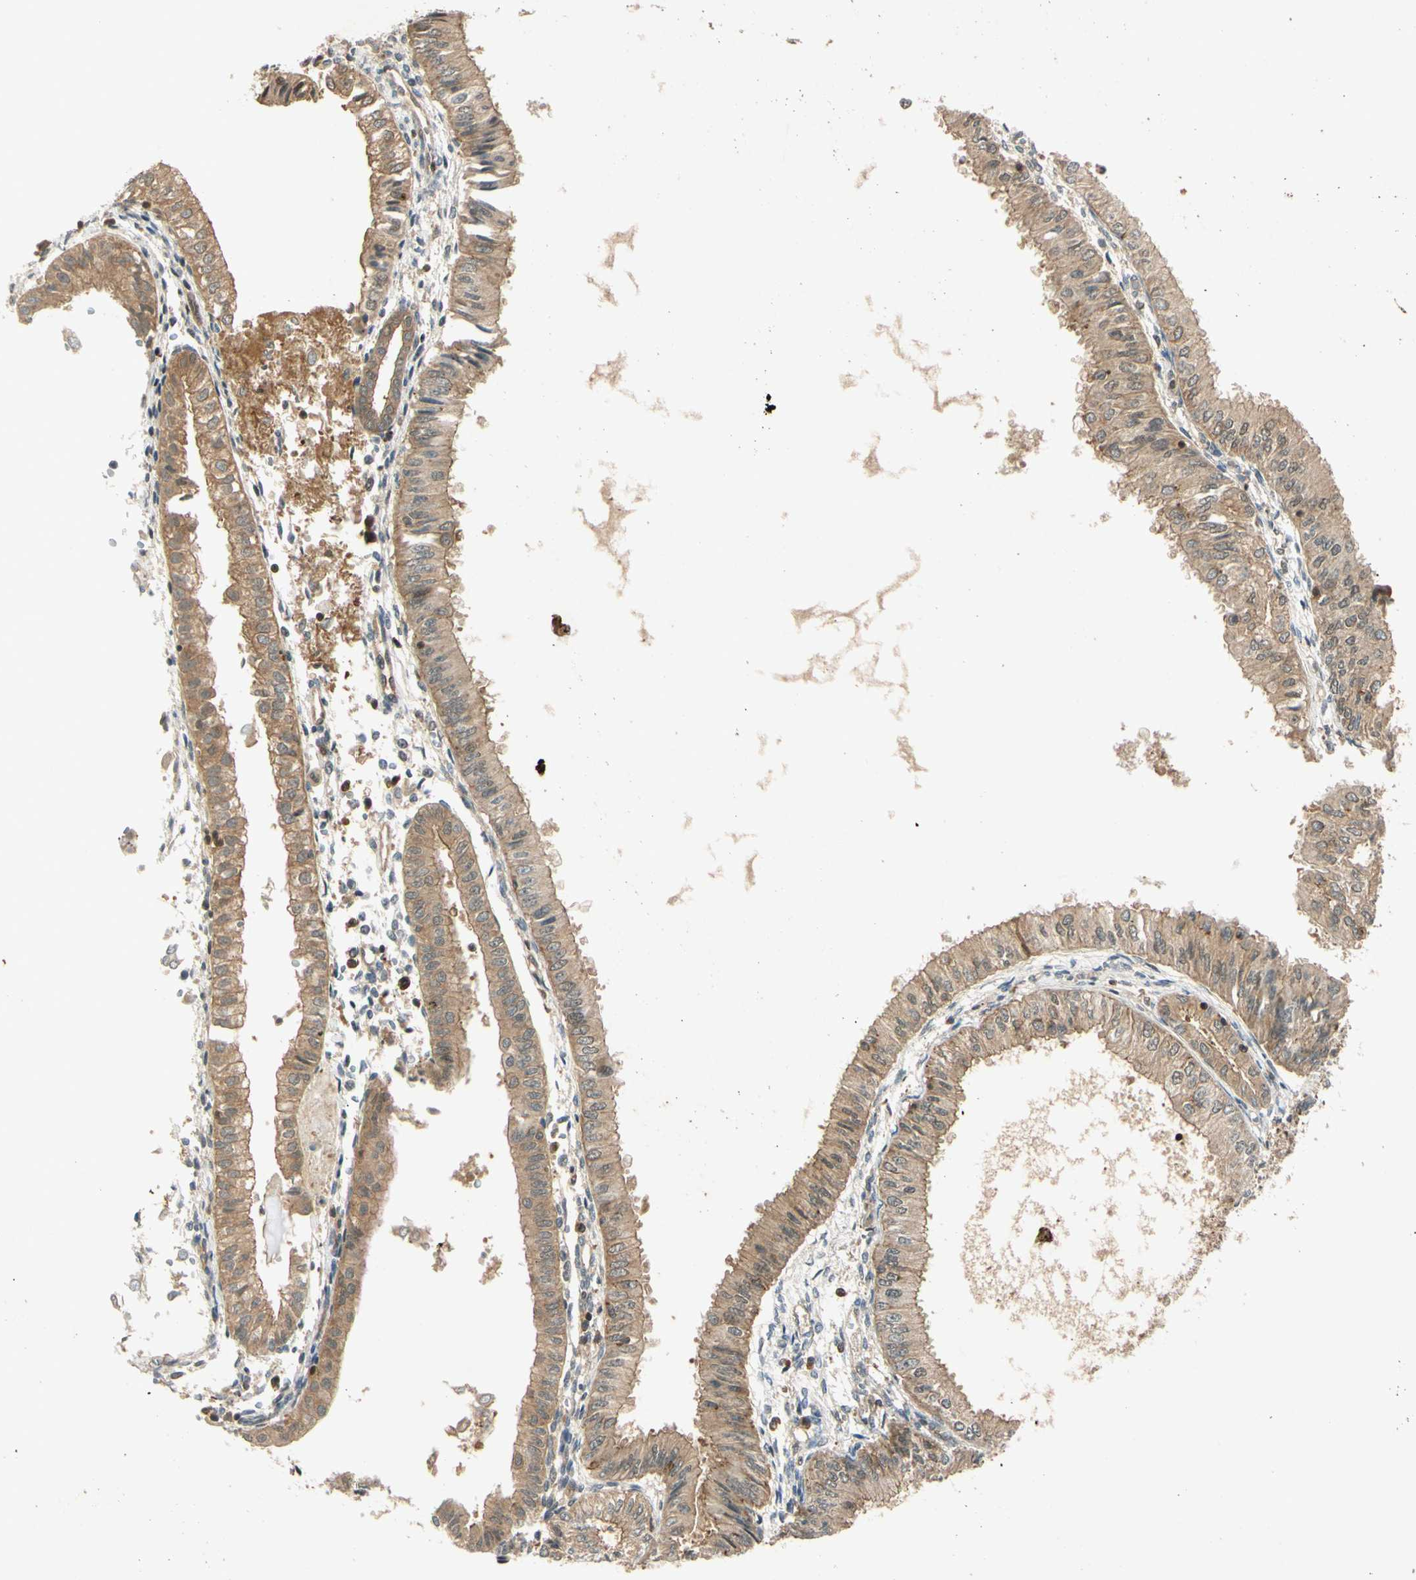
{"staining": {"intensity": "weak", "quantity": ">75%", "location": "cytoplasmic/membranous"}, "tissue": "endometrial cancer", "cell_type": "Tumor cells", "image_type": "cancer", "snomed": [{"axis": "morphology", "description": "Adenocarcinoma, NOS"}, {"axis": "topography", "description": "Endometrium"}], "caption": "Immunohistochemistry (IHC) micrograph of human endometrial adenocarcinoma stained for a protein (brown), which shows low levels of weak cytoplasmic/membranous expression in approximately >75% of tumor cells.", "gene": "EPHA8", "patient": {"sex": "female", "age": 53}}